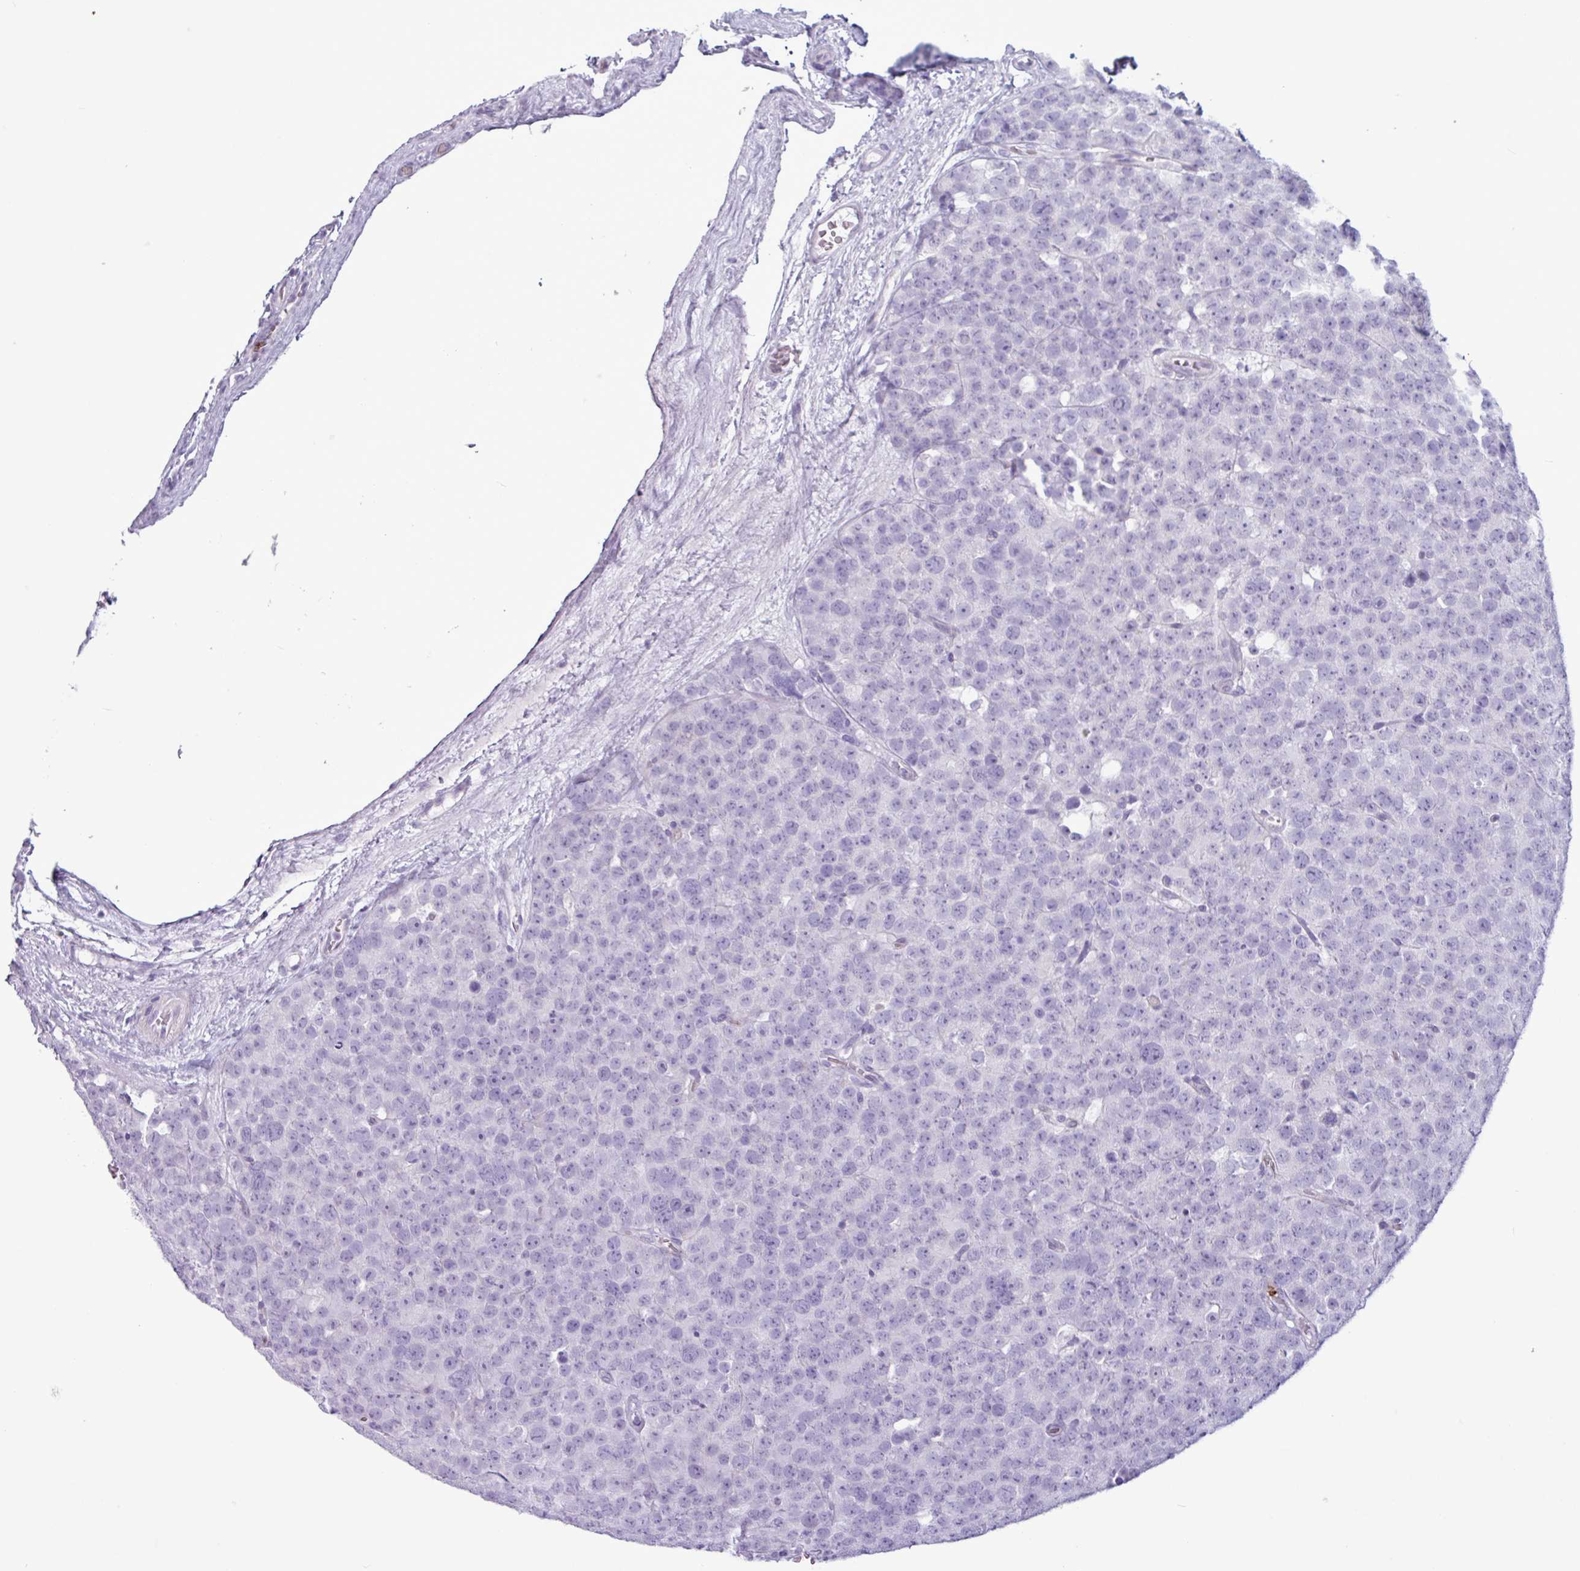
{"staining": {"intensity": "negative", "quantity": "none", "location": "none"}, "tissue": "testis cancer", "cell_type": "Tumor cells", "image_type": "cancer", "snomed": [{"axis": "morphology", "description": "Seminoma, NOS"}, {"axis": "topography", "description": "Testis"}], "caption": "Immunohistochemistry (IHC) of testis cancer shows no expression in tumor cells.", "gene": "TMEM178A", "patient": {"sex": "male", "age": 71}}